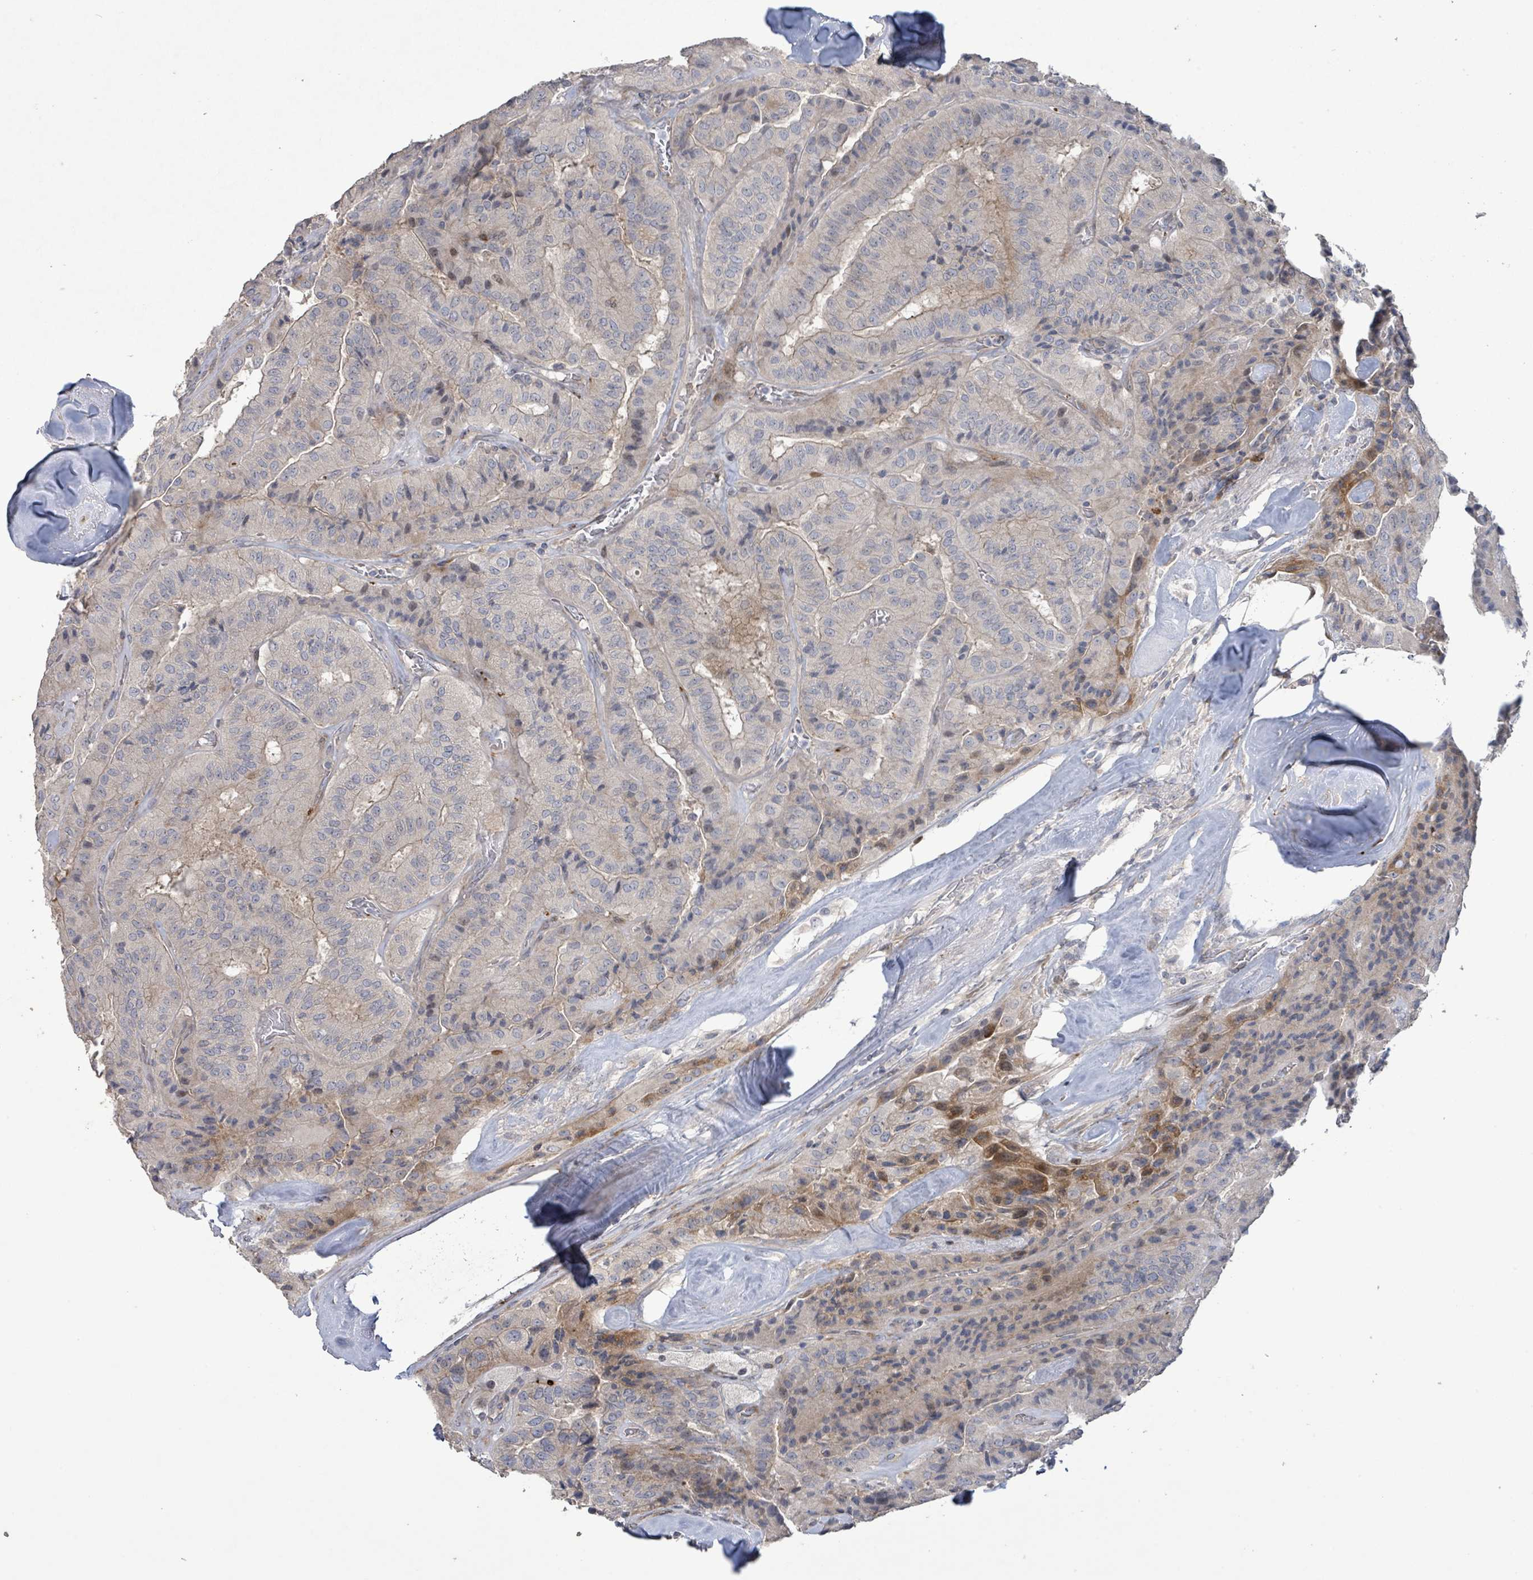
{"staining": {"intensity": "moderate", "quantity": "<25%", "location": "cytoplasmic/membranous"}, "tissue": "thyroid cancer", "cell_type": "Tumor cells", "image_type": "cancer", "snomed": [{"axis": "morphology", "description": "Normal tissue, NOS"}, {"axis": "morphology", "description": "Papillary adenocarcinoma, NOS"}, {"axis": "topography", "description": "Thyroid gland"}], "caption": "Thyroid cancer (papillary adenocarcinoma) was stained to show a protein in brown. There is low levels of moderate cytoplasmic/membranous staining in about <25% of tumor cells.", "gene": "LILRA4", "patient": {"sex": "female", "age": 59}}